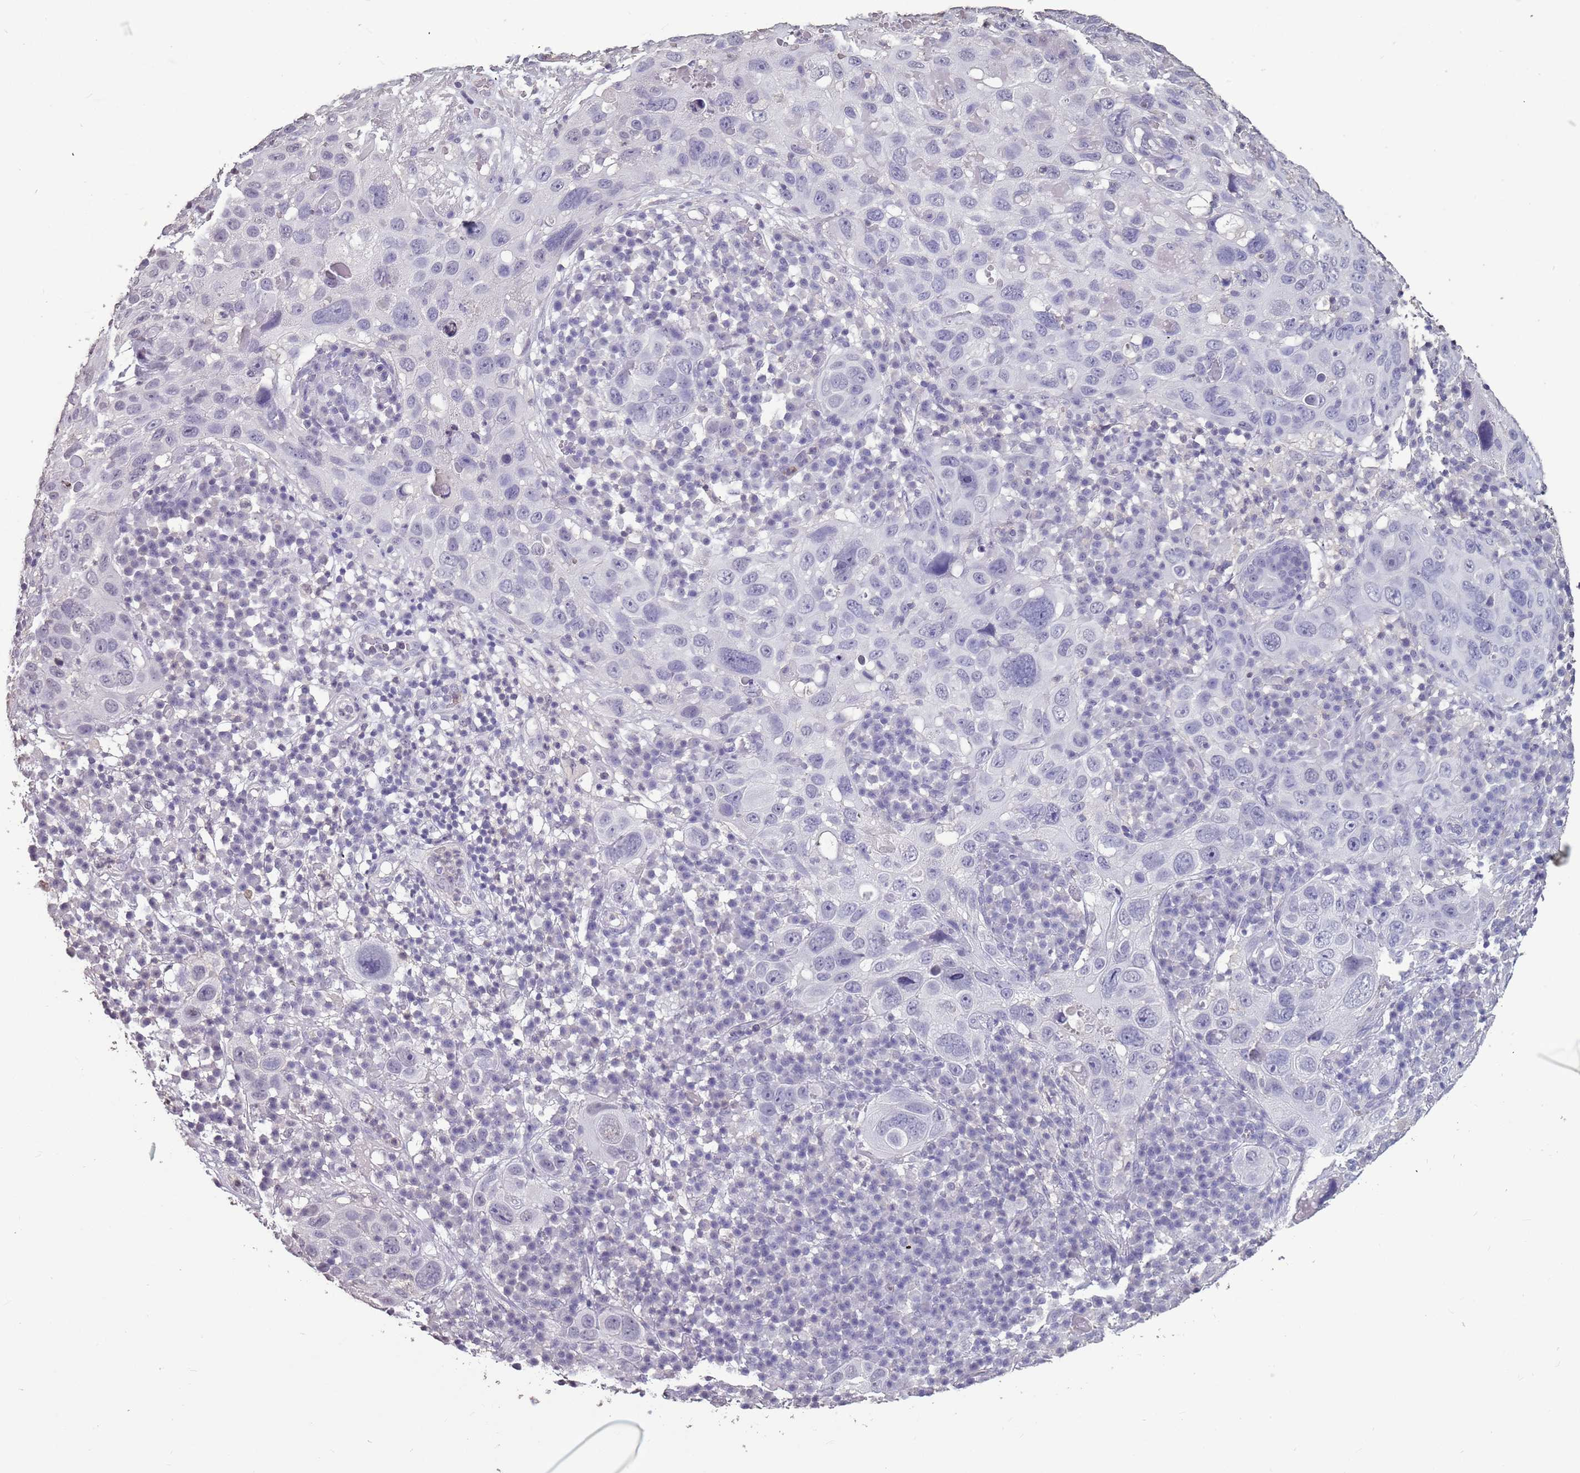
{"staining": {"intensity": "negative", "quantity": "none", "location": "none"}, "tissue": "skin cancer", "cell_type": "Tumor cells", "image_type": "cancer", "snomed": [{"axis": "morphology", "description": "Squamous cell carcinoma in situ, NOS"}, {"axis": "morphology", "description": "Squamous cell carcinoma, NOS"}, {"axis": "topography", "description": "Skin"}], "caption": "An image of human skin cancer is negative for staining in tumor cells.", "gene": "SUN5", "patient": {"sex": "male", "age": 93}}